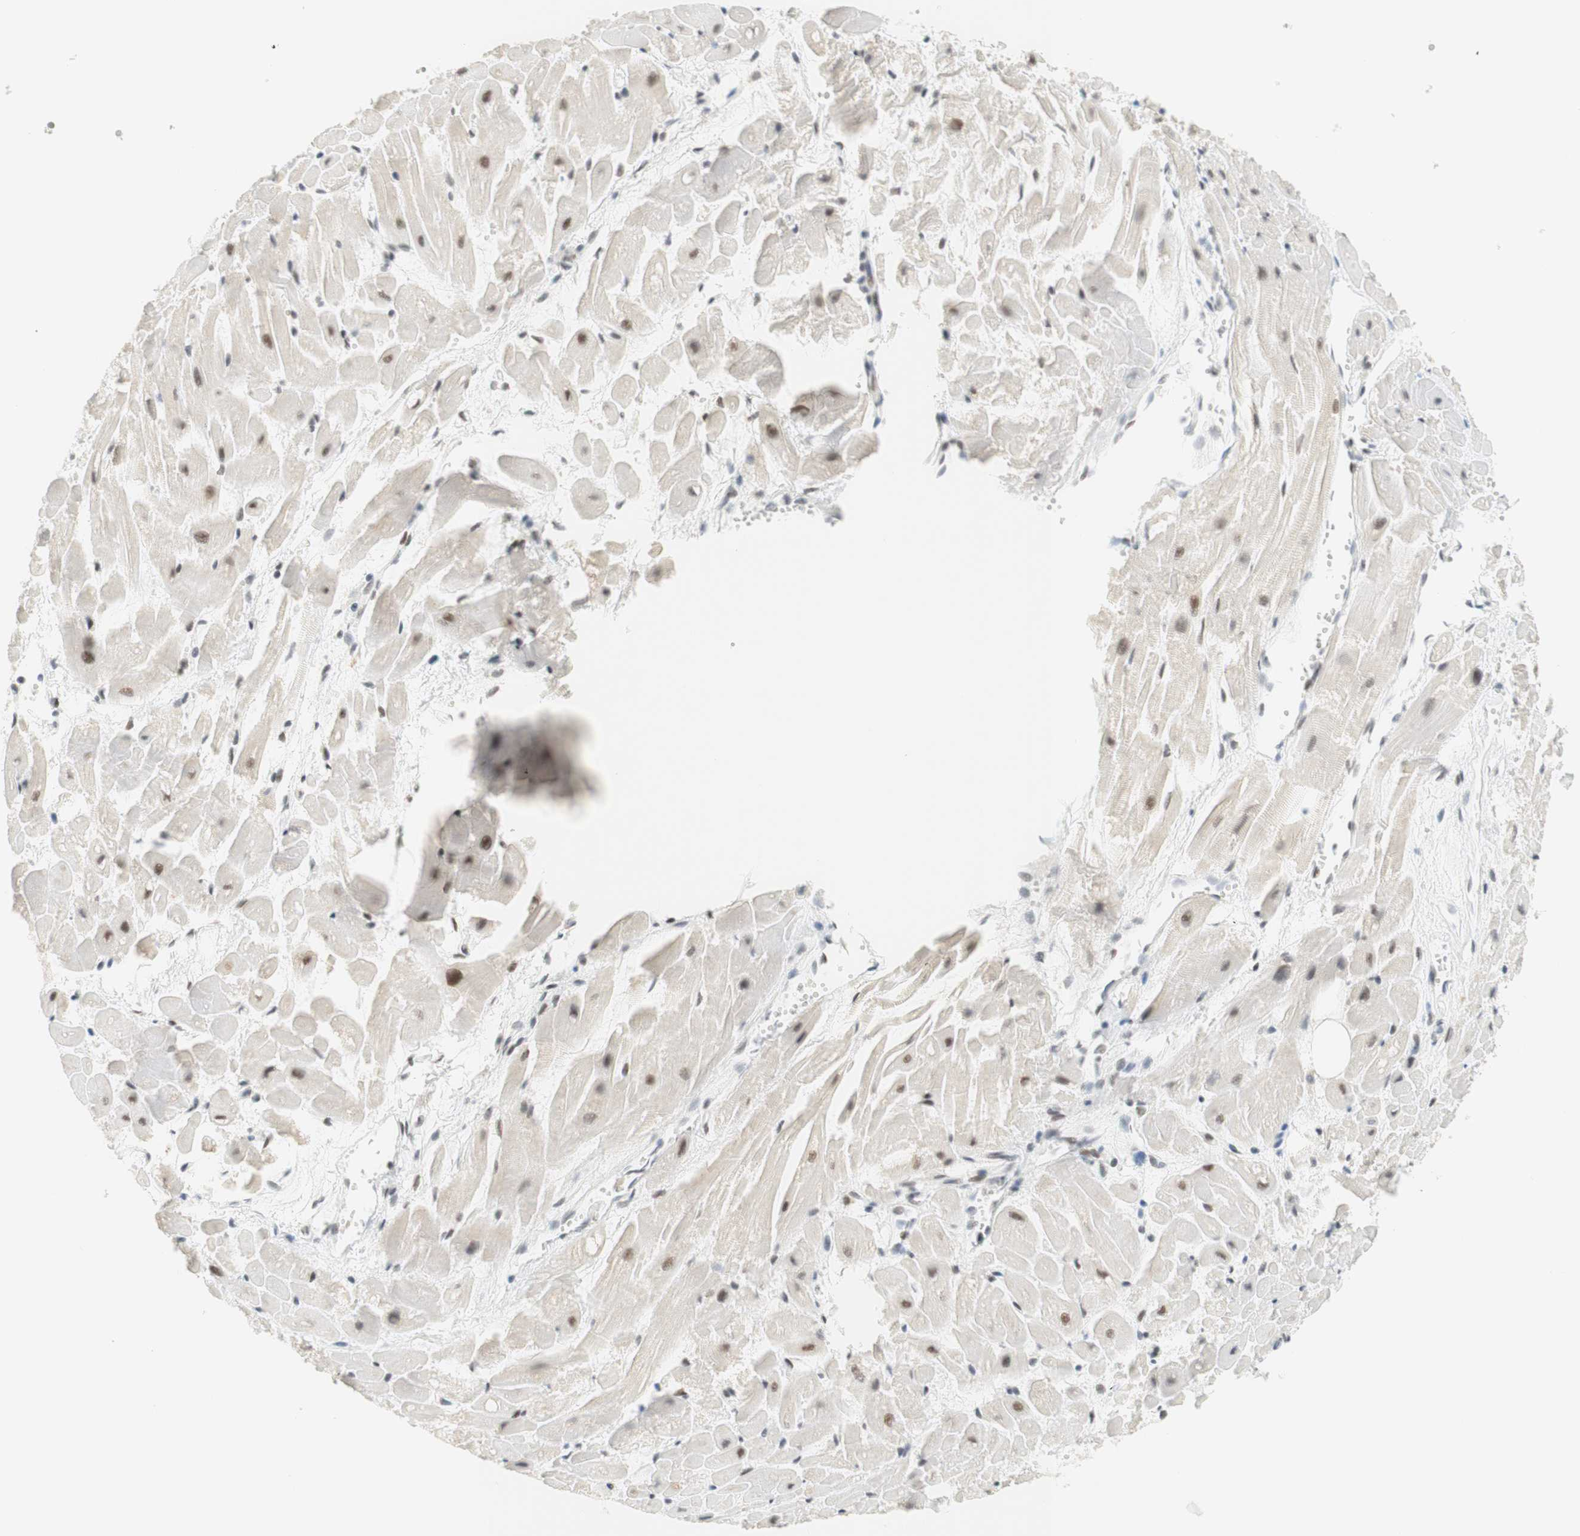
{"staining": {"intensity": "strong", "quantity": "25%-75%", "location": "nuclear"}, "tissue": "heart muscle", "cell_type": "Cardiomyocytes", "image_type": "normal", "snomed": [{"axis": "morphology", "description": "Normal tissue, NOS"}, {"axis": "topography", "description": "Heart"}], "caption": "Immunohistochemical staining of benign human heart muscle displays high levels of strong nuclear positivity in about 25%-75% of cardiomyocytes. (brown staining indicates protein expression, while blue staining denotes nuclei).", "gene": "RNF20", "patient": {"sex": "female", "age": 19}}